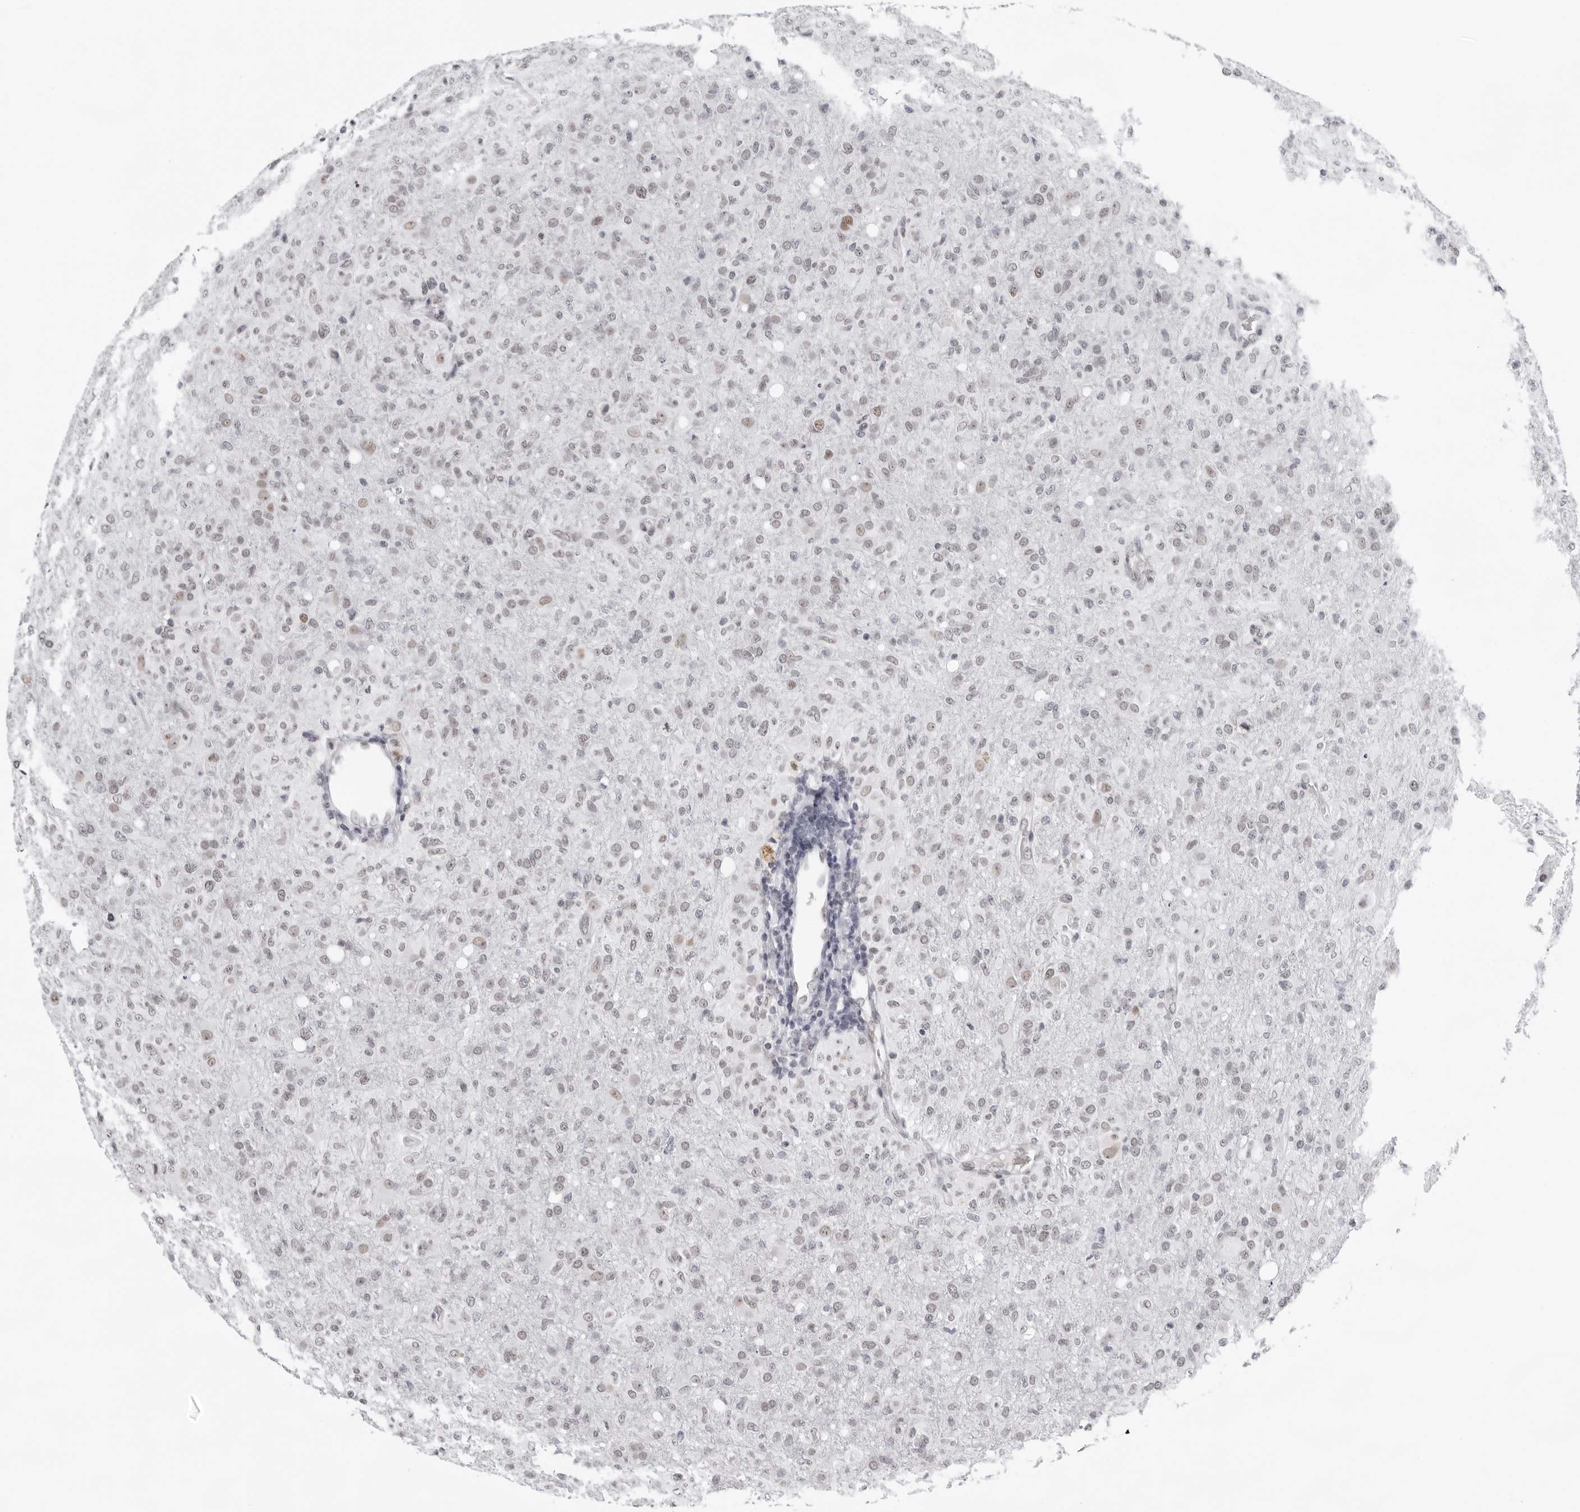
{"staining": {"intensity": "weak", "quantity": ">75%", "location": "nuclear"}, "tissue": "glioma", "cell_type": "Tumor cells", "image_type": "cancer", "snomed": [{"axis": "morphology", "description": "Glioma, malignant, High grade"}, {"axis": "topography", "description": "Brain"}], "caption": "DAB (3,3'-diaminobenzidine) immunohistochemical staining of glioma shows weak nuclear protein positivity in about >75% of tumor cells. Using DAB (3,3'-diaminobenzidine) (brown) and hematoxylin (blue) stains, captured at high magnification using brightfield microscopy.", "gene": "USP1", "patient": {"sex": "female", "age": 57}}